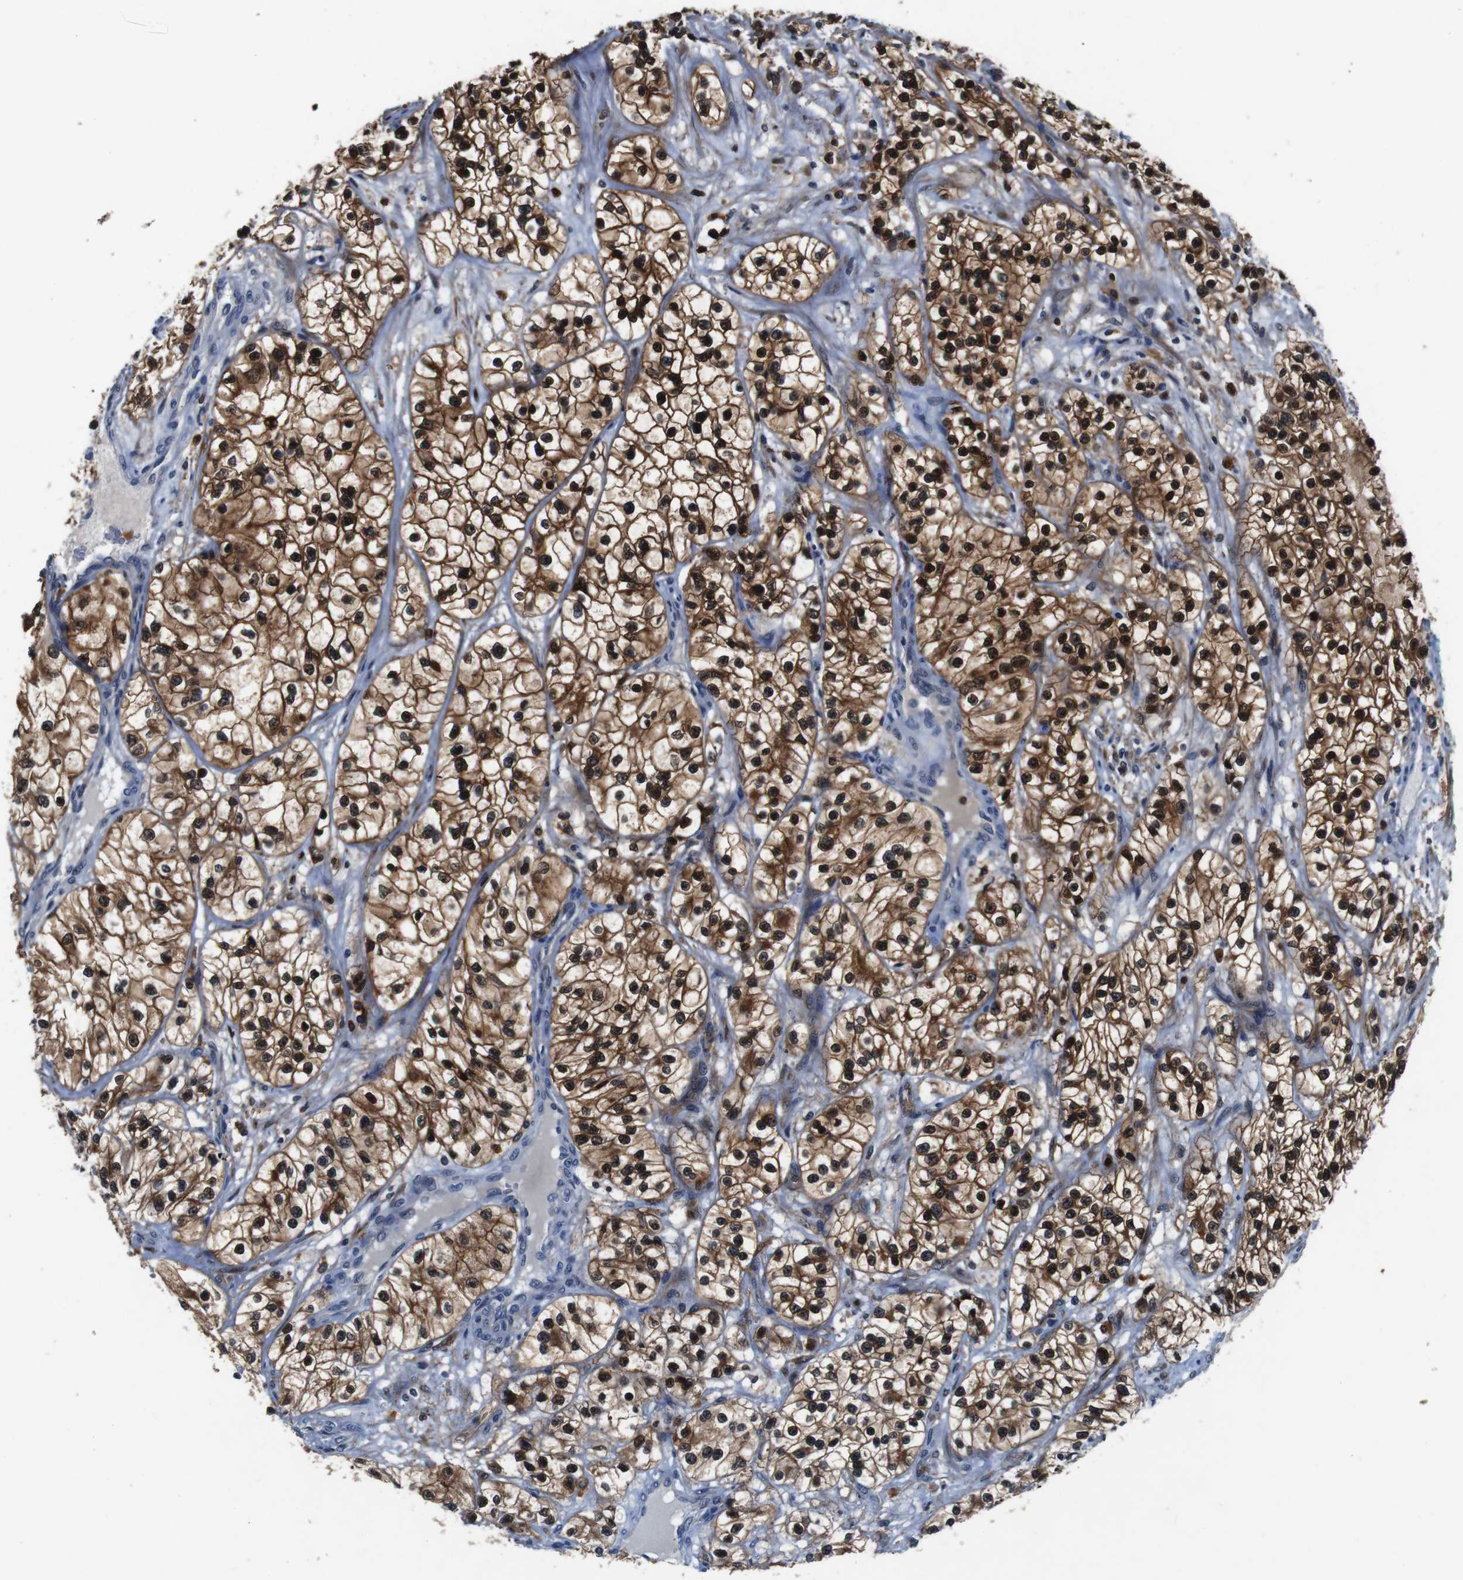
{"staining": {"intensity": "strong", "quantity": ">75%", "location": "cytoplasmic/membranous,nuclear"}, "tissue": "renal cancer", "cell_type": "Tumor cells", "image_type": "cancer", "snomed": [{"axis": "morphology", "description": "Adenocarcinoma, NOS"}, {"axis": "topography", "description": "Kidney"}], "caption": "Immunohistochemical staining of human renal cancer exhibits high levels of strong cytoplasmic/membranous and nuclear staining in approximately >75% of tumor cells. (IHC, brightfield microscopy, high magnification).", "gene": "ANXA1", "patient": {"sex": "female", "age": 57}}